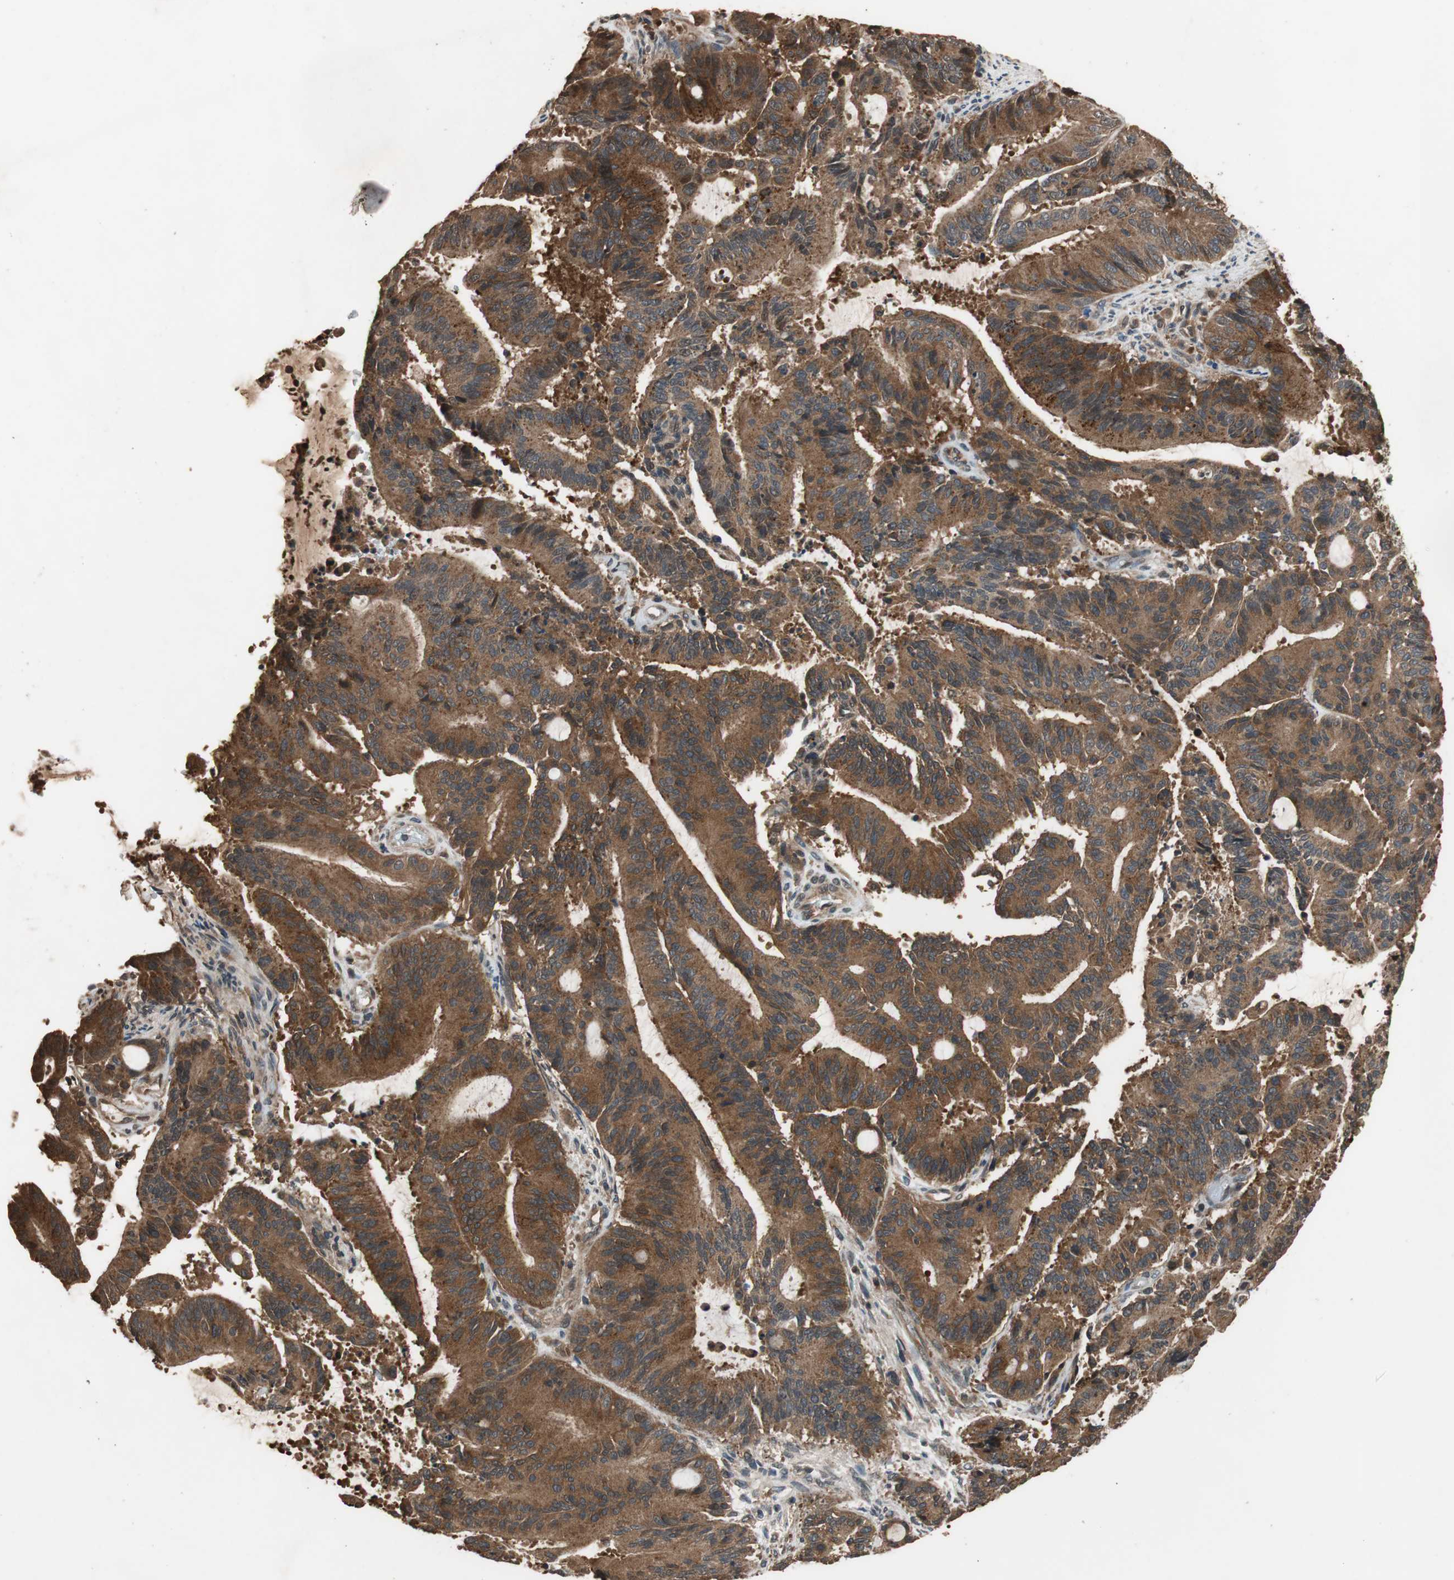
{"staining": {"intensity": "strong", "quantity": ">75%", "location": "cytoplasmic/membranous"}, "tissue": "liver cancer", "cell_type": "Tumor cells", "image_type": "cancer", "snomed": [{"axis": "morphology", "description": "Cholangiocarcinoma"}, {"axis": "topography", "description": "Liver"}], "caption": "Cholangiocarcinoma (liver) stained for a protein (brown) displays strong cytoplasmic/membranous positive positivity in about >75% of tumor cells.", "gene": "TMEM230", "patient": {"sex": "female", "age": 73}}